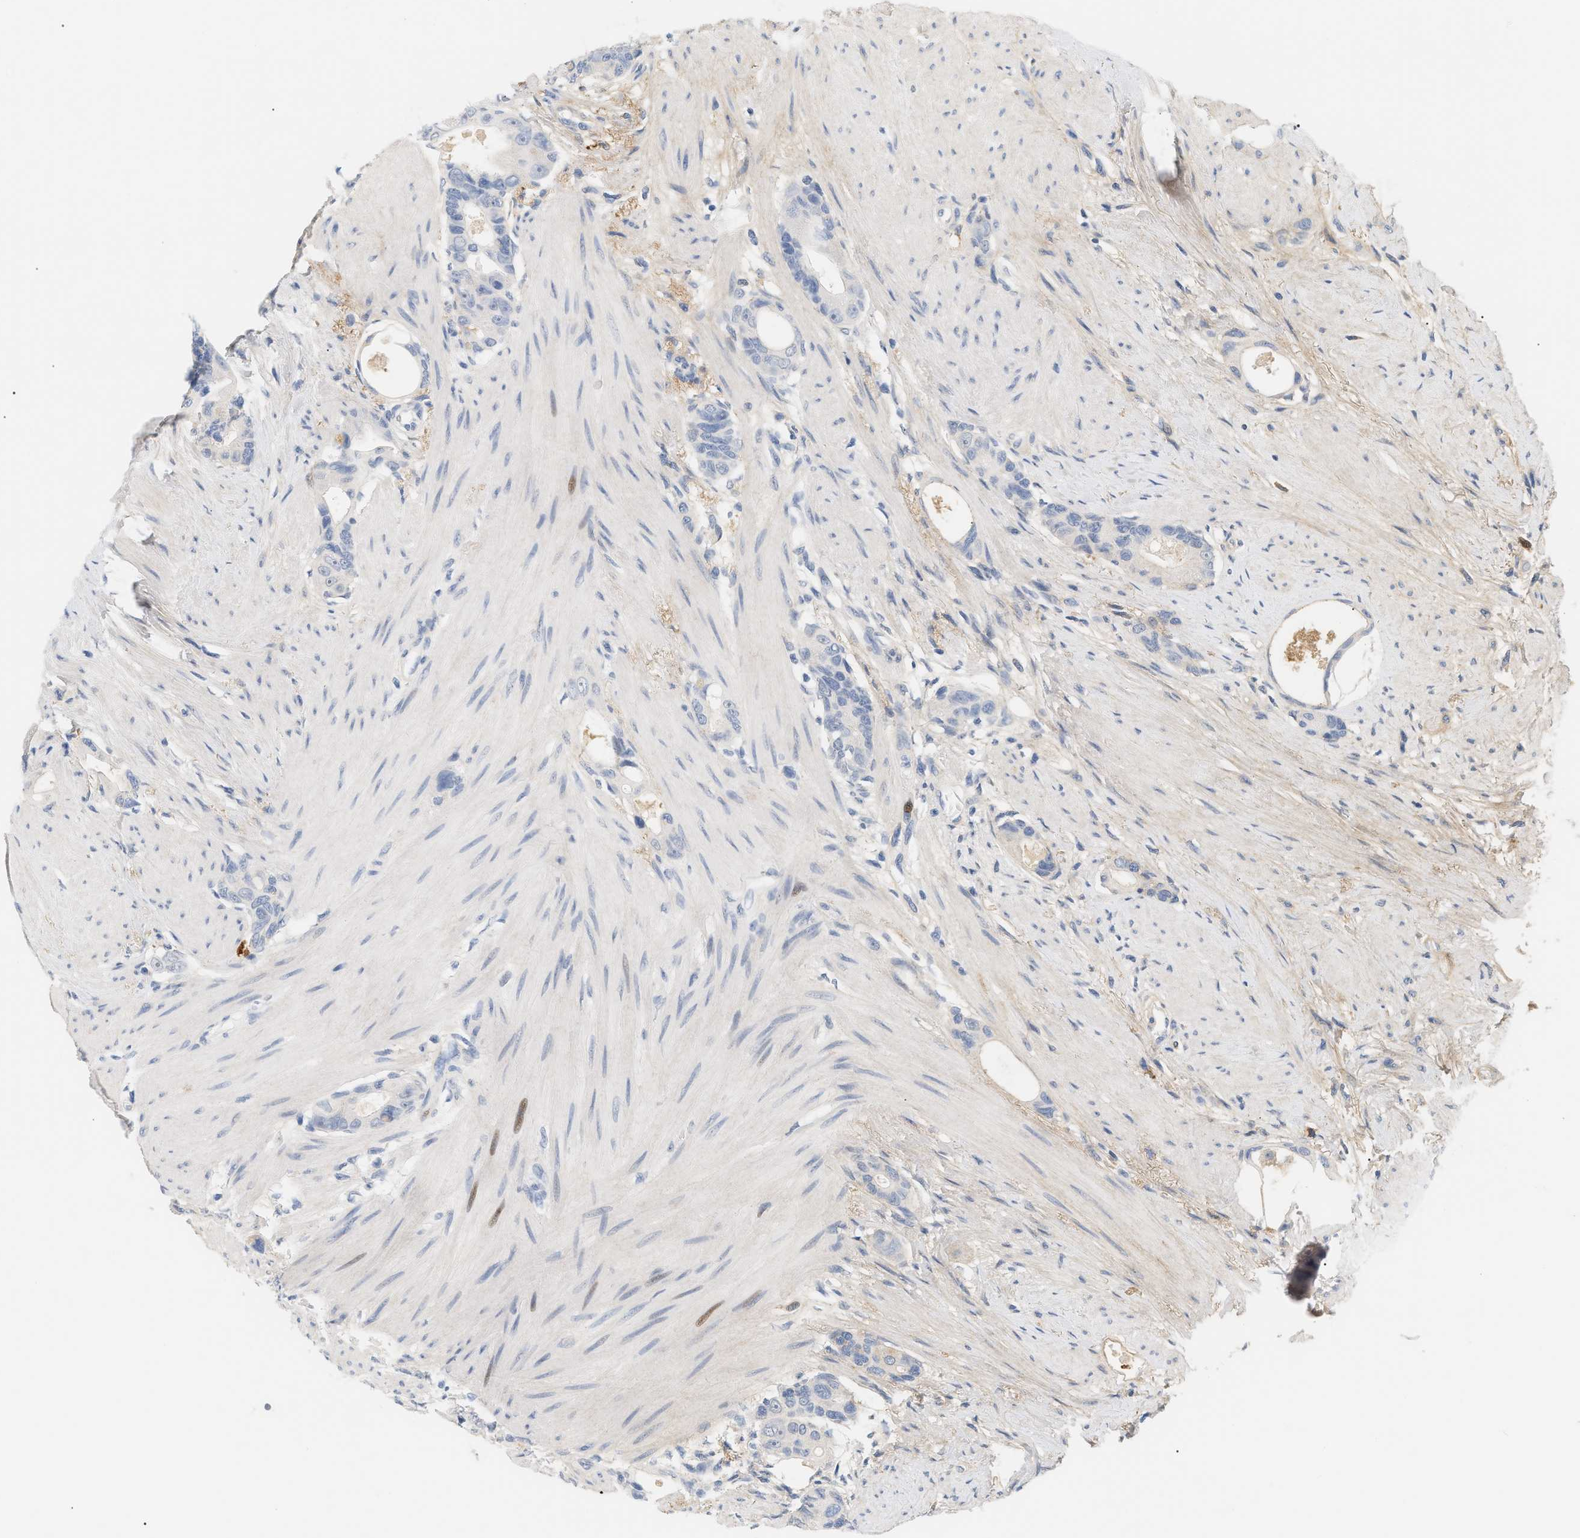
{"staining": {"intensity": "negative", "quantity": "none", "location": "none"}, "tissue": "colorectal cancer", "cell_type": "Tumor cells", "image_type": "cancer", "snomed": [{"axis": "morphology", "description": "Adenocarcinoma, NOS"}, {"axis": "topography", "description": "Rectum"}], "caption": "This is an immunohistochemistry (IHC) photomicrograph of human colorectal cancer. There is no positivity in tumor cells.", "gene": "CFH", "patient": {"sex": "male", "age": 51}}